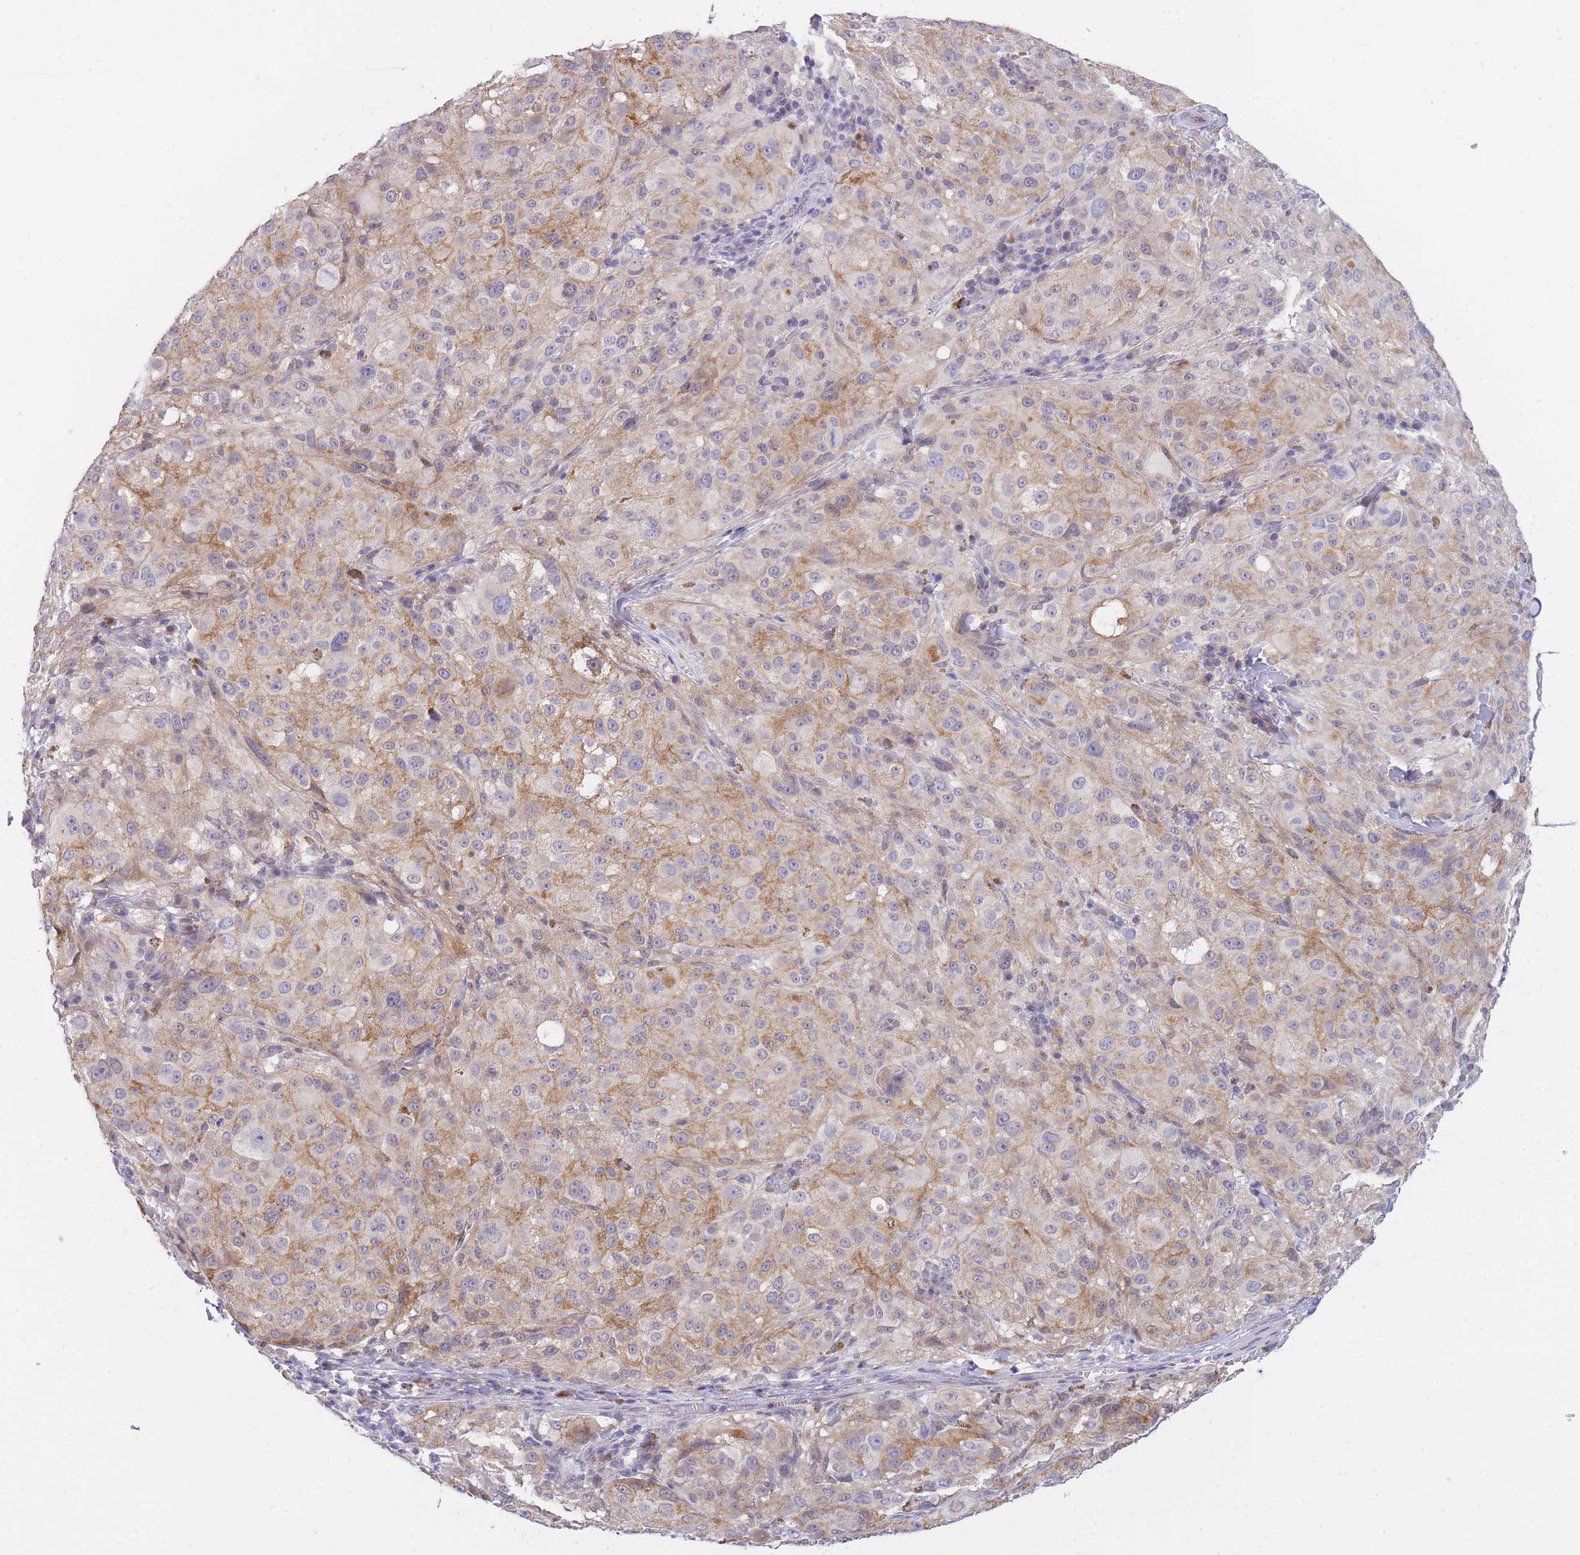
{"staining": {"intensity": "negative", "quantity": "none", "location": "none"}, "tissue": "melanoma", "cell_type": "Tumor cells", "image_type": "cancer", "snomed": [{"axis": "morphology", "description": "Necrosis, NOS"}, {"axis": "morphology", "description": "Malignant melanoma, NOS"}, {"axis": "topography", "description": "Skin"}], "caption": "Immunohistochemistry photomicrograph of human melanoma stained for a protein (brown), which exhibits no staining in tumor cells. (DAB immunohistochemistry (IHC) visualized using brightfield microscopy, high magnification).", "gene": "PRR23B", "patient": {"sex": "female", "age": 87}}